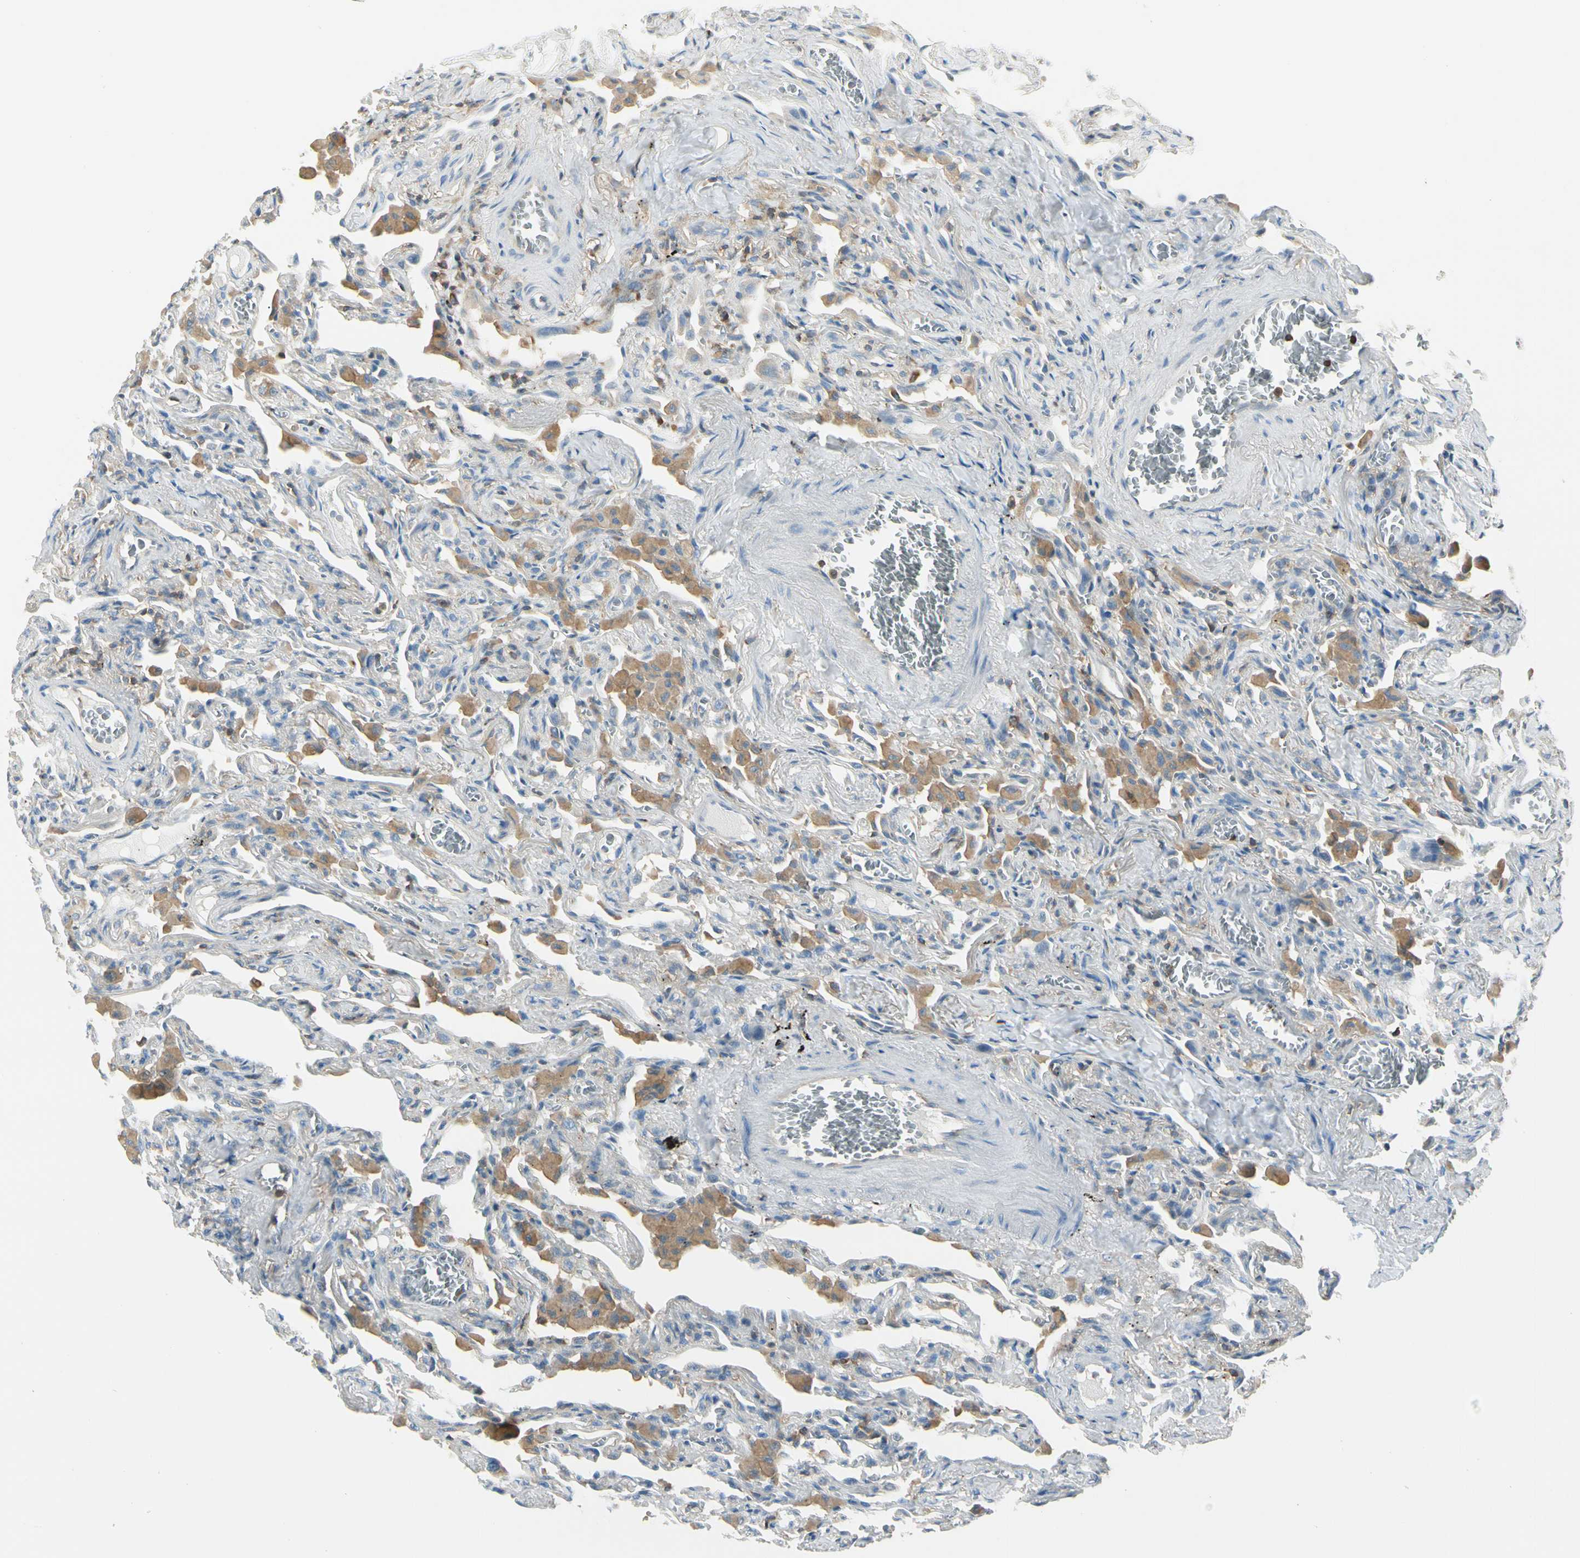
{"staining": {"intensity": "weak", "quantity": "25%-75%", "location": "cytoplasmic/membranous"}, "tissue": "lung", "cell_type": "Alveolar cells", "image_type": "normal", "snomed": [{"axis": "morphology", "description": "Normal tissue, NOS"}, {"axis": "topography", "description": "Lung"}], "caption": "Brown immunohistochemical staining in normal lung shows weak cytoplasmic/membranous staining in about 25%-75% of alveolar cells. (IHC, brightfield microscopy, high magnification).", "gene": "CAPZA2", "patient": {"sex": "male", "age": 73}}